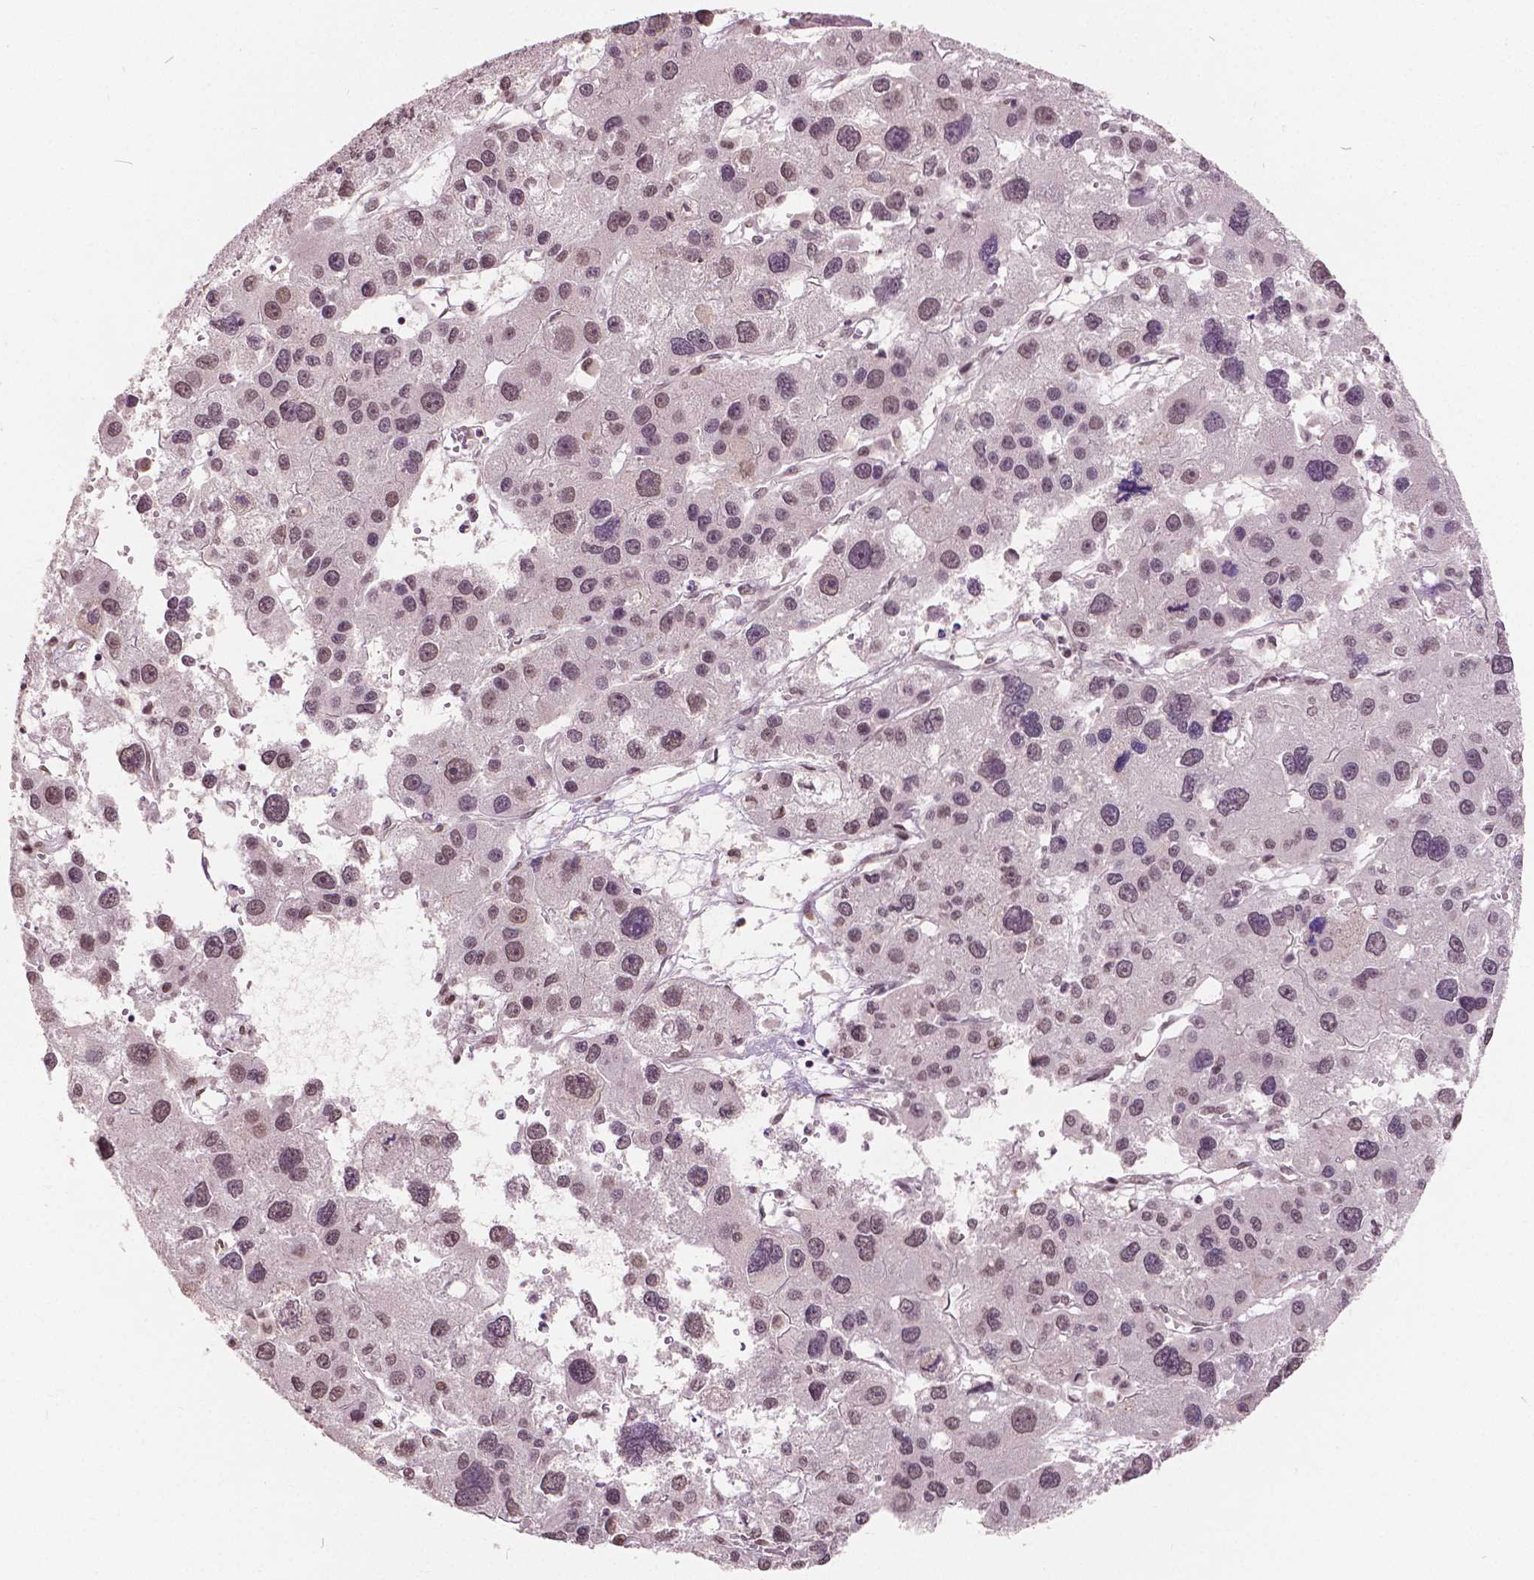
{"staining": {"intensity": "weak", "quantity": ">75%", "location": "nuclear"}, "tissue": "liver cancer", "cell_type": "Tumor cells", "image_type": "cancer", "snomed": [{"axis": "morphology", "description": "Carcinoma, Hepatocellular, NOS"}, {"axis": "topography", "description": "Liver"}], "caption": "Immunohistochemistry (IHC) (DAB) staining of human hepatocellular carcinoma (liver) displays weak nuclear protein expression in about >75% of tumor cells.", "gene": "HOXA10", "patient": {"sex": "male", "age": 73}}